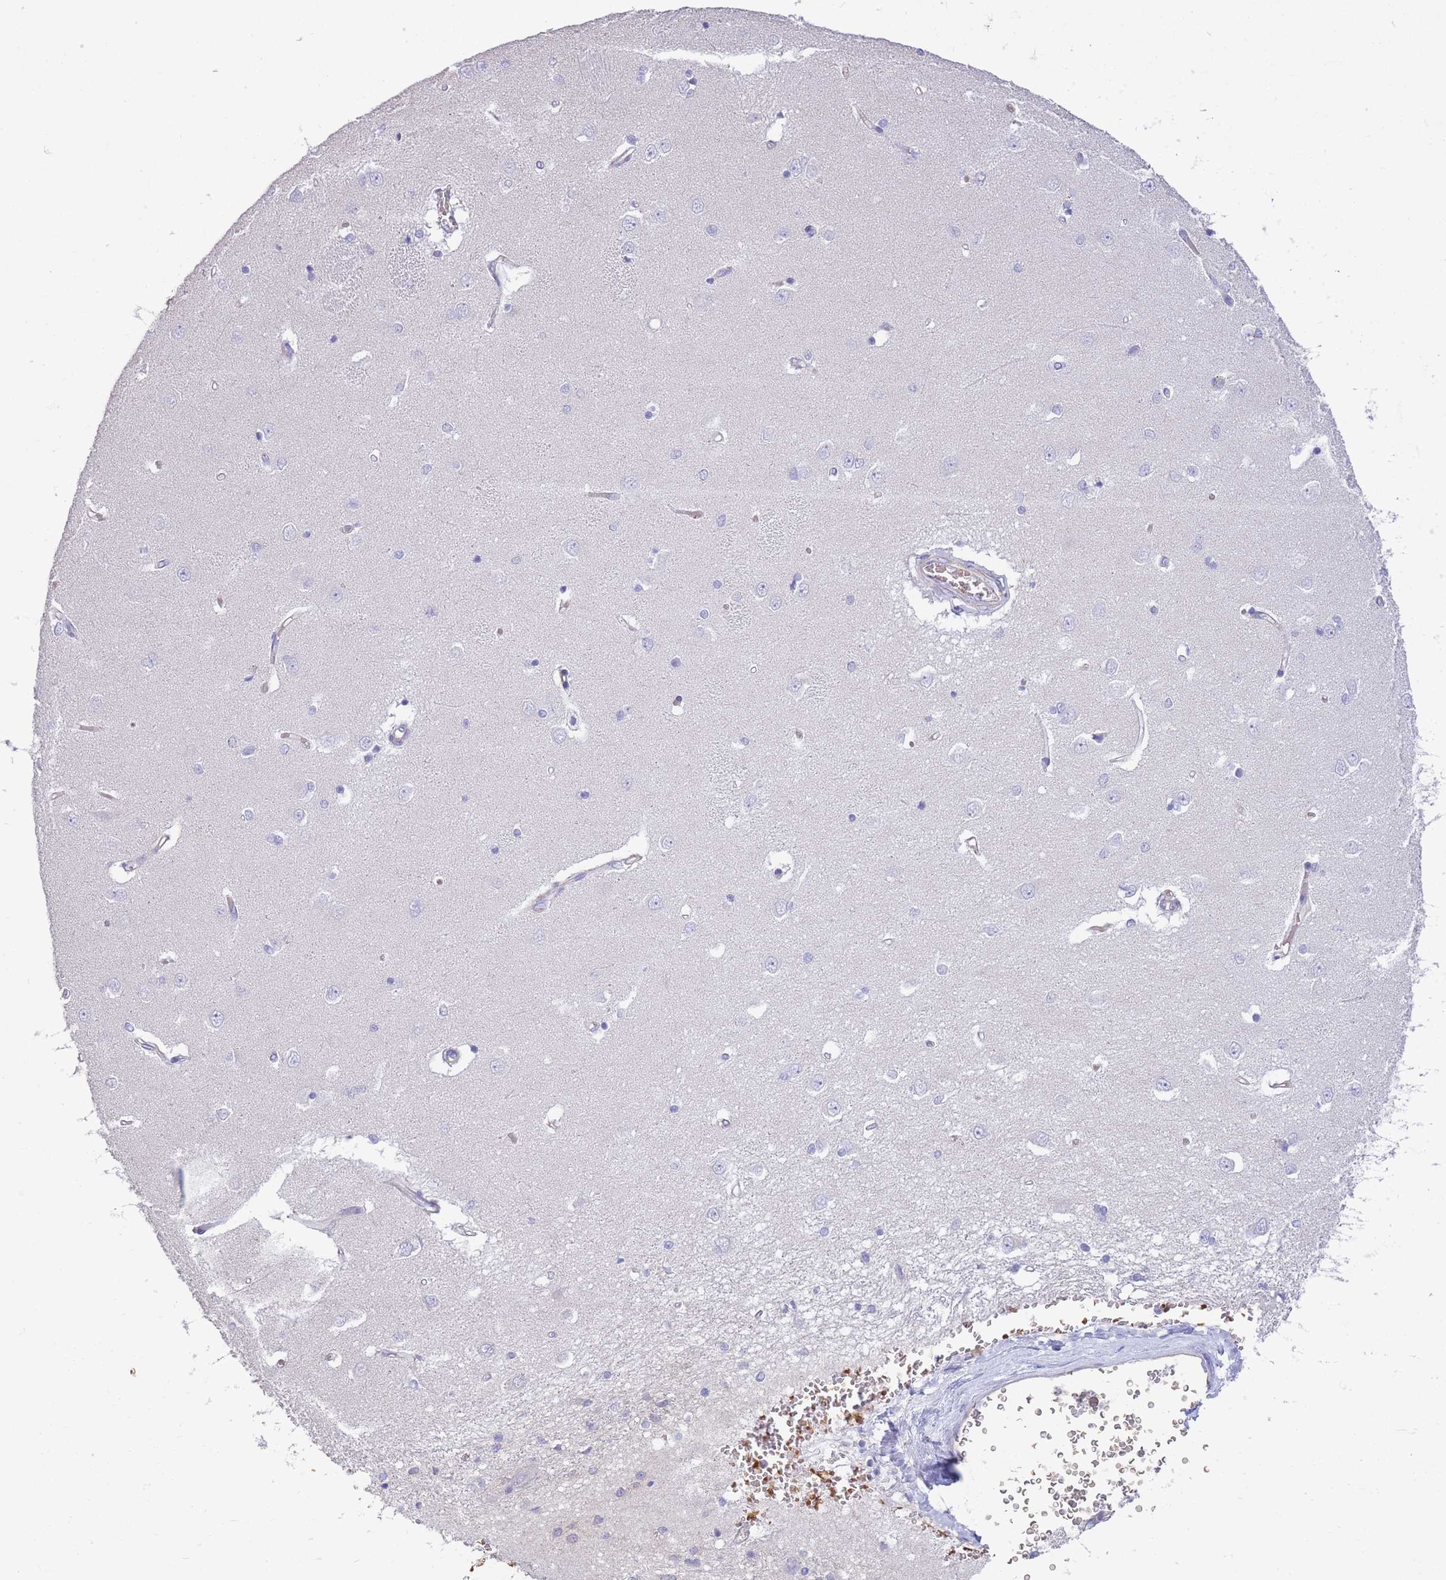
{"staining": {"intensity": "negative", "quantity": "none", "location": "none"}, "tissue": "caudate", "cell_type": "Glial cells", "image_type": "normal", "snomed": [{"axis": "morphology", "description": "Normal tissue, NOS"}, {"axis": "topography", "description": "Lateral ventricle wall"}], "caption": "IHC photomicrograph of benign caudate: caudate stained with DAB (3,3'-diaminobenzidine) reveals no significant protein positivity in glial cells.", "gene": "ANKRD53", "patient": {"sex": "male", "age": 37}}